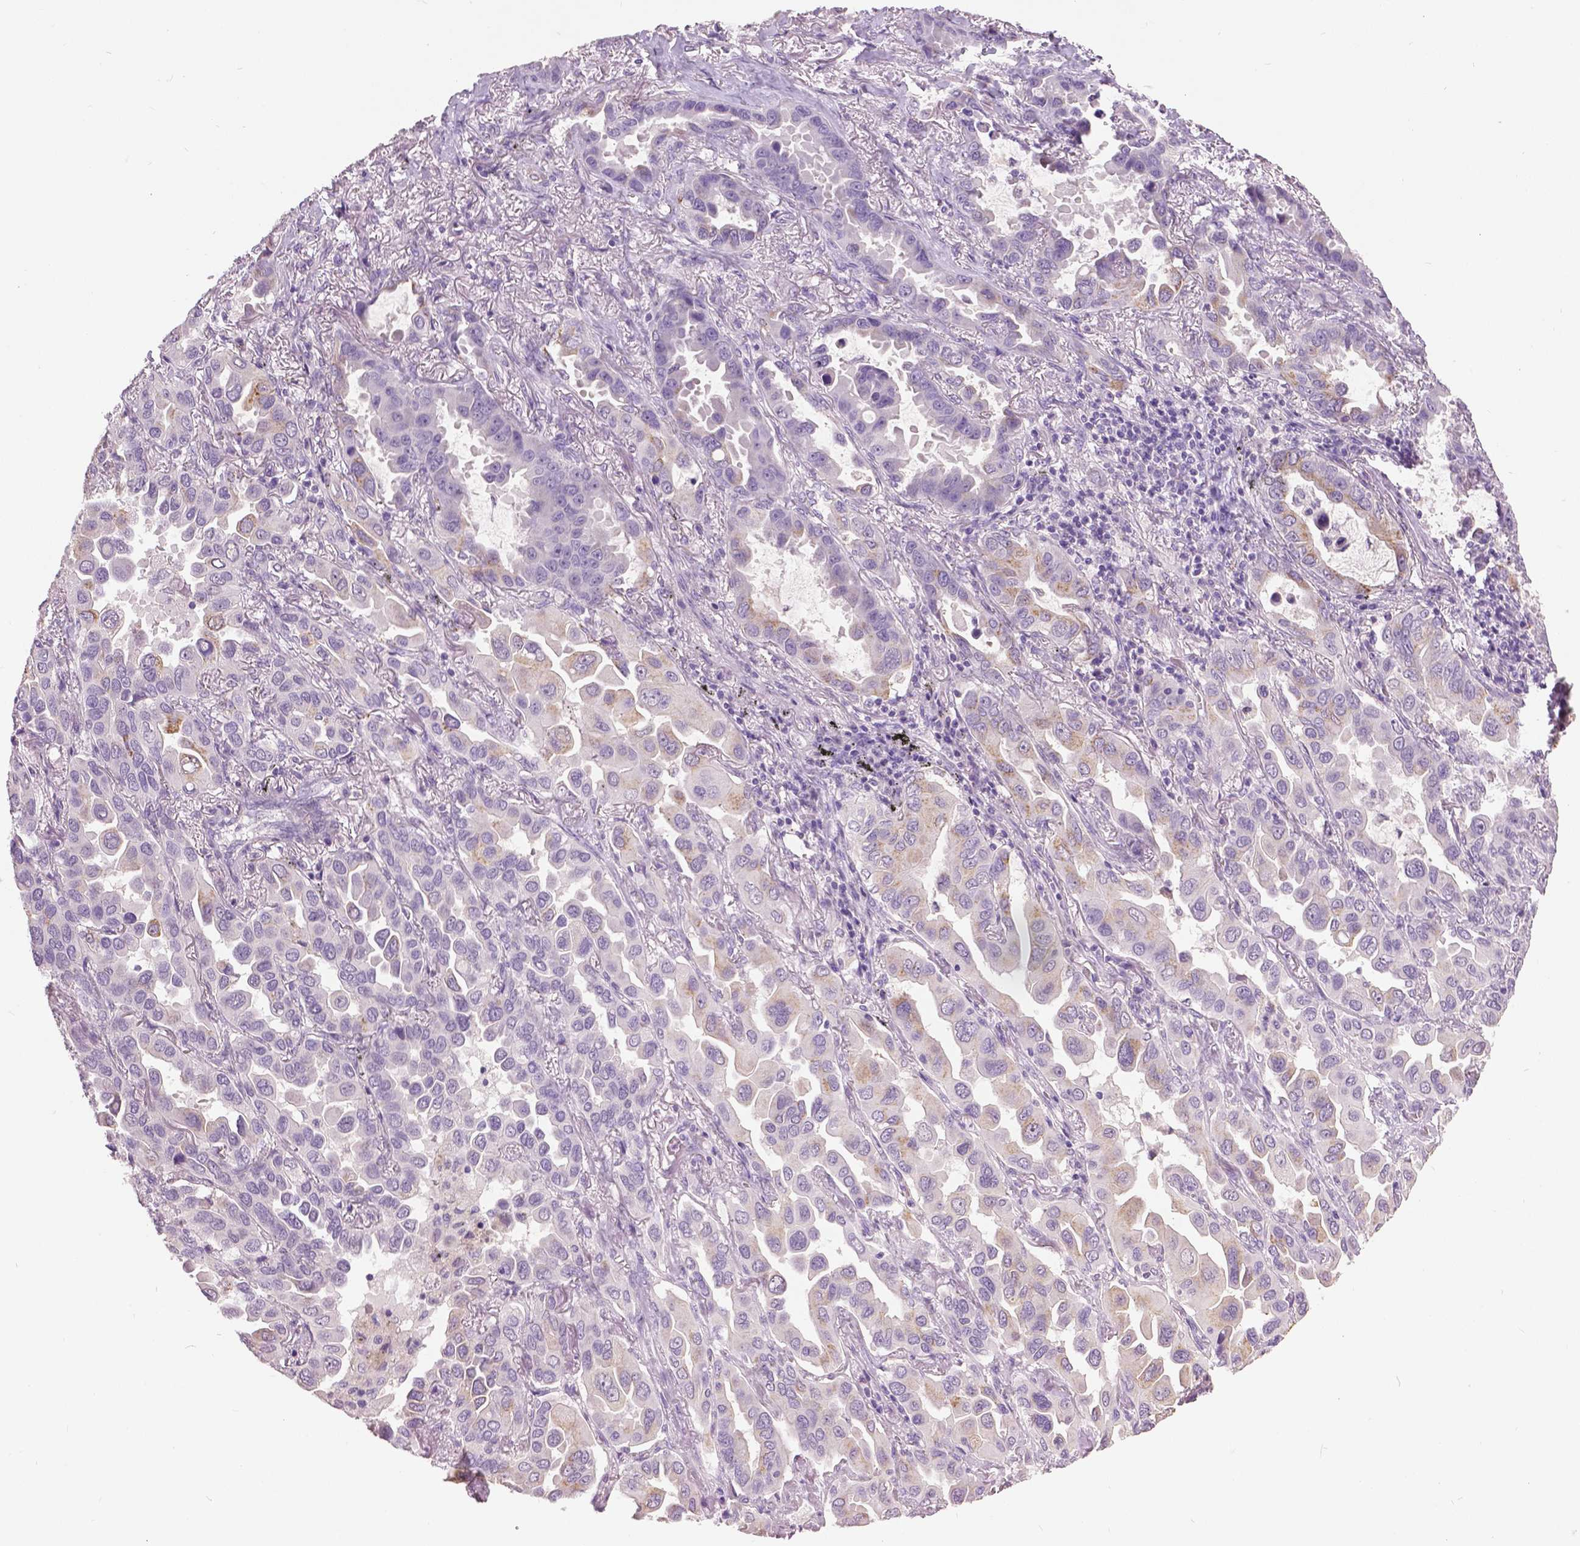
{"staining": {"intensity": "weak", "quantity": "<25%", "location": "cytoplasmic/membranous"}, "tissue": "lung cancer", "cell_type": "Tumor cells", "image_type": "cancer", "snomed": [{"axis": "morphology", "description": "Adenocarcinoma, NOS"}, {"axis": "topography", "description": "Lung"}], "caption": "The IHC image has no significant positivity in tumor cells of lung cancer (adenocarcinoma) tissue. Nuclei are stained in blue.", "gene": "GRIN2A", "patient": {"sex": "male", "age": 64}}